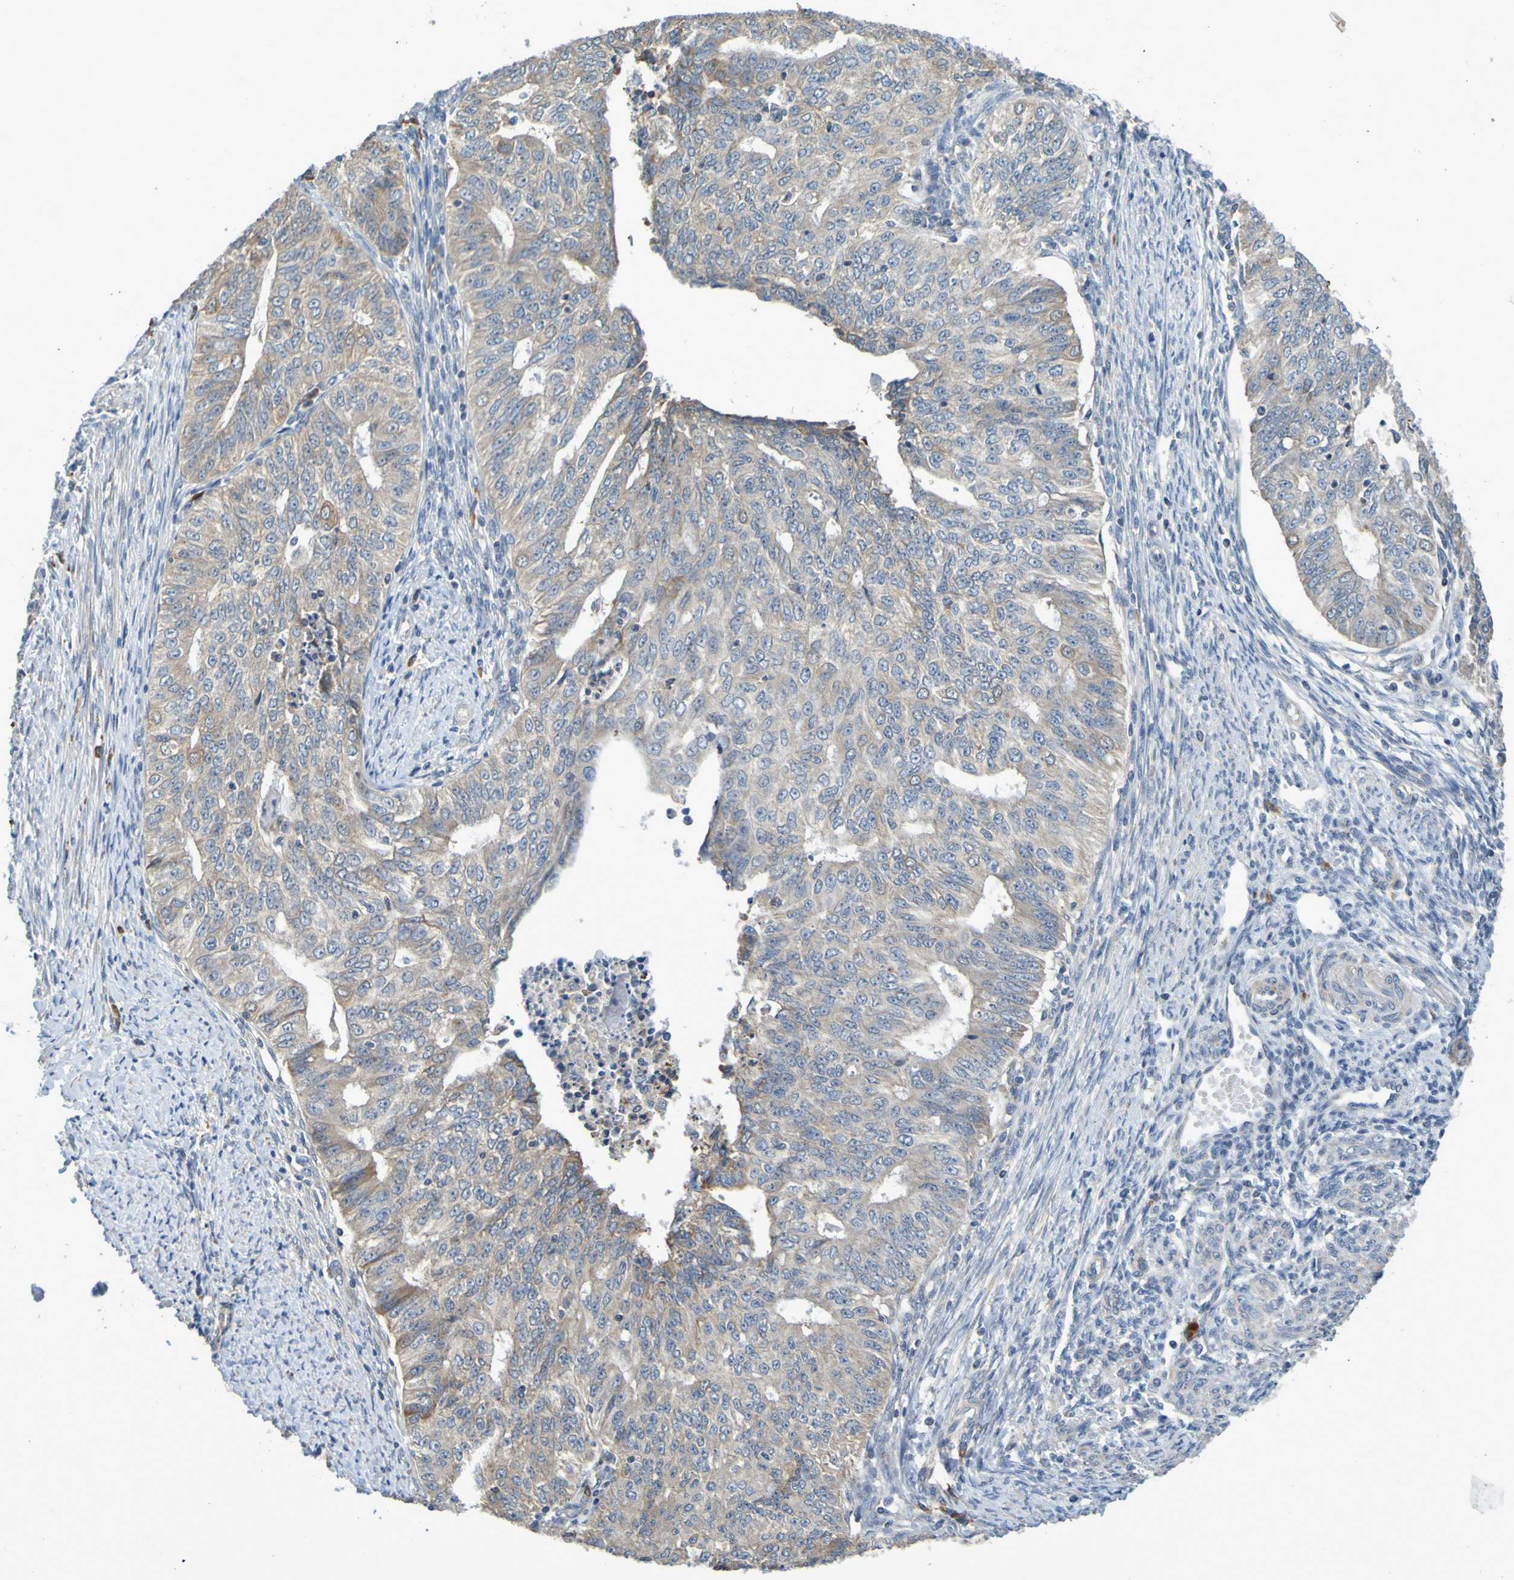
{"staining": {"intensity": "weak", "quantity": ">75%", "location": "cytoplasmic/membranous"}, "tissue": "endometrial cancer", "cell_type": "Tumor cells", "image_type": "cancer", "snomed": [{"axis": "morphology", "description": "Adenocarcinoma, NOS"}, {"axis": "topography", "description": "Endometrium"}], "caption": "Brown immunohistochemical staining in human adenocarcinoma (endometrial) displays weak cytoplasmic/membranous staining in approximately >75% of tumor cells.", "gene": "CLDN18", "patient": {"sex": "female", "age": 32}}